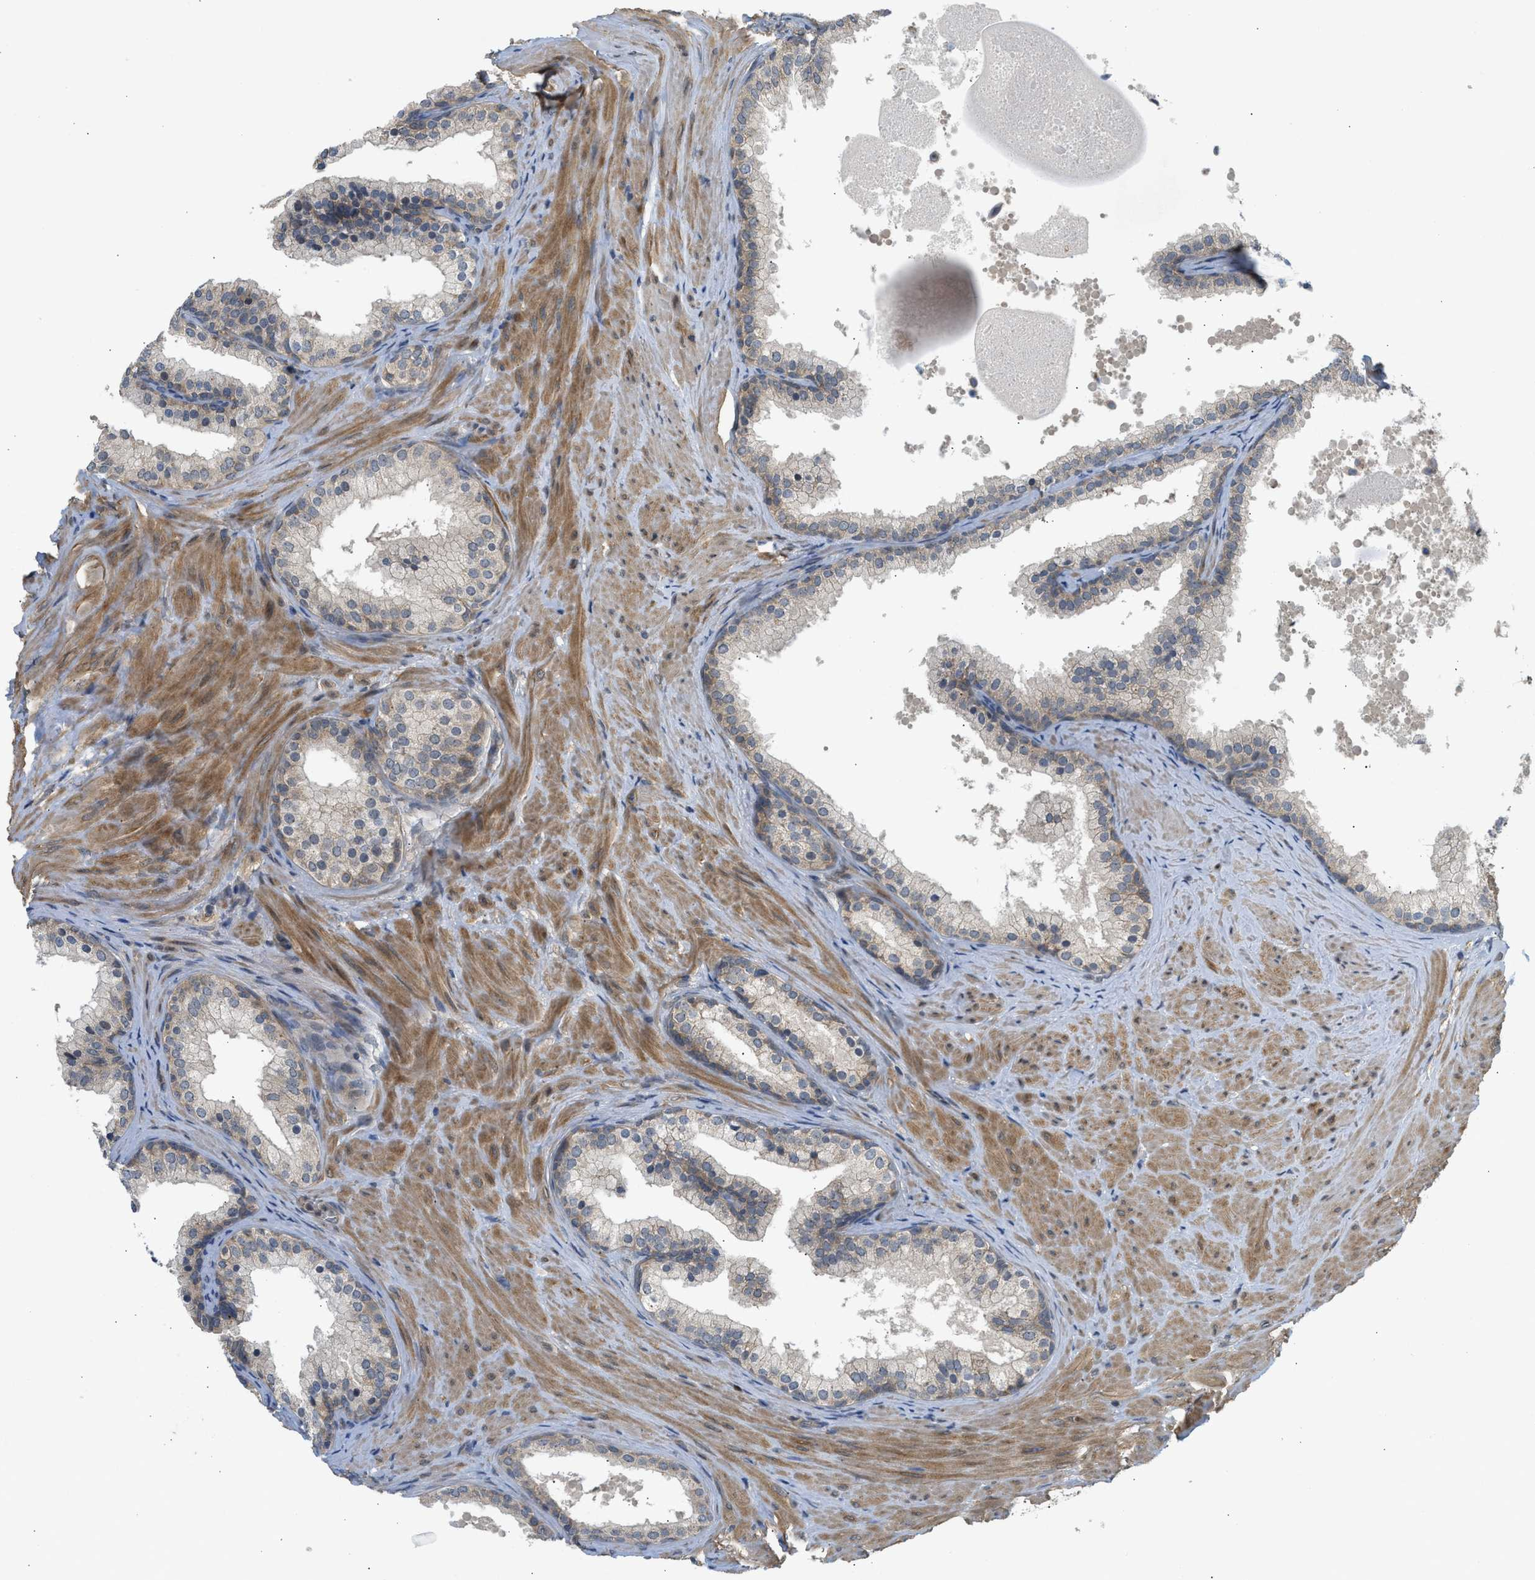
{"staining": {"intensity": "negative", "quantity": "none", "location": "none"}, "tissue": "prostate cancer", "cell_type": "Tumor cells", "image_type": "cancer", "snomed": [{"axis": "morphology", "description": "Adenocarcinoma, Low grade"}, {"axis": "topography", "description": "Prostate"}], "caption": "A micrograph of low-grade adenocarcinoma (prostate) stained for a protein displays no brown staining in tumor cells.", "gene": "ADCY8", "patient": {"sex": "male", "age": 69}}